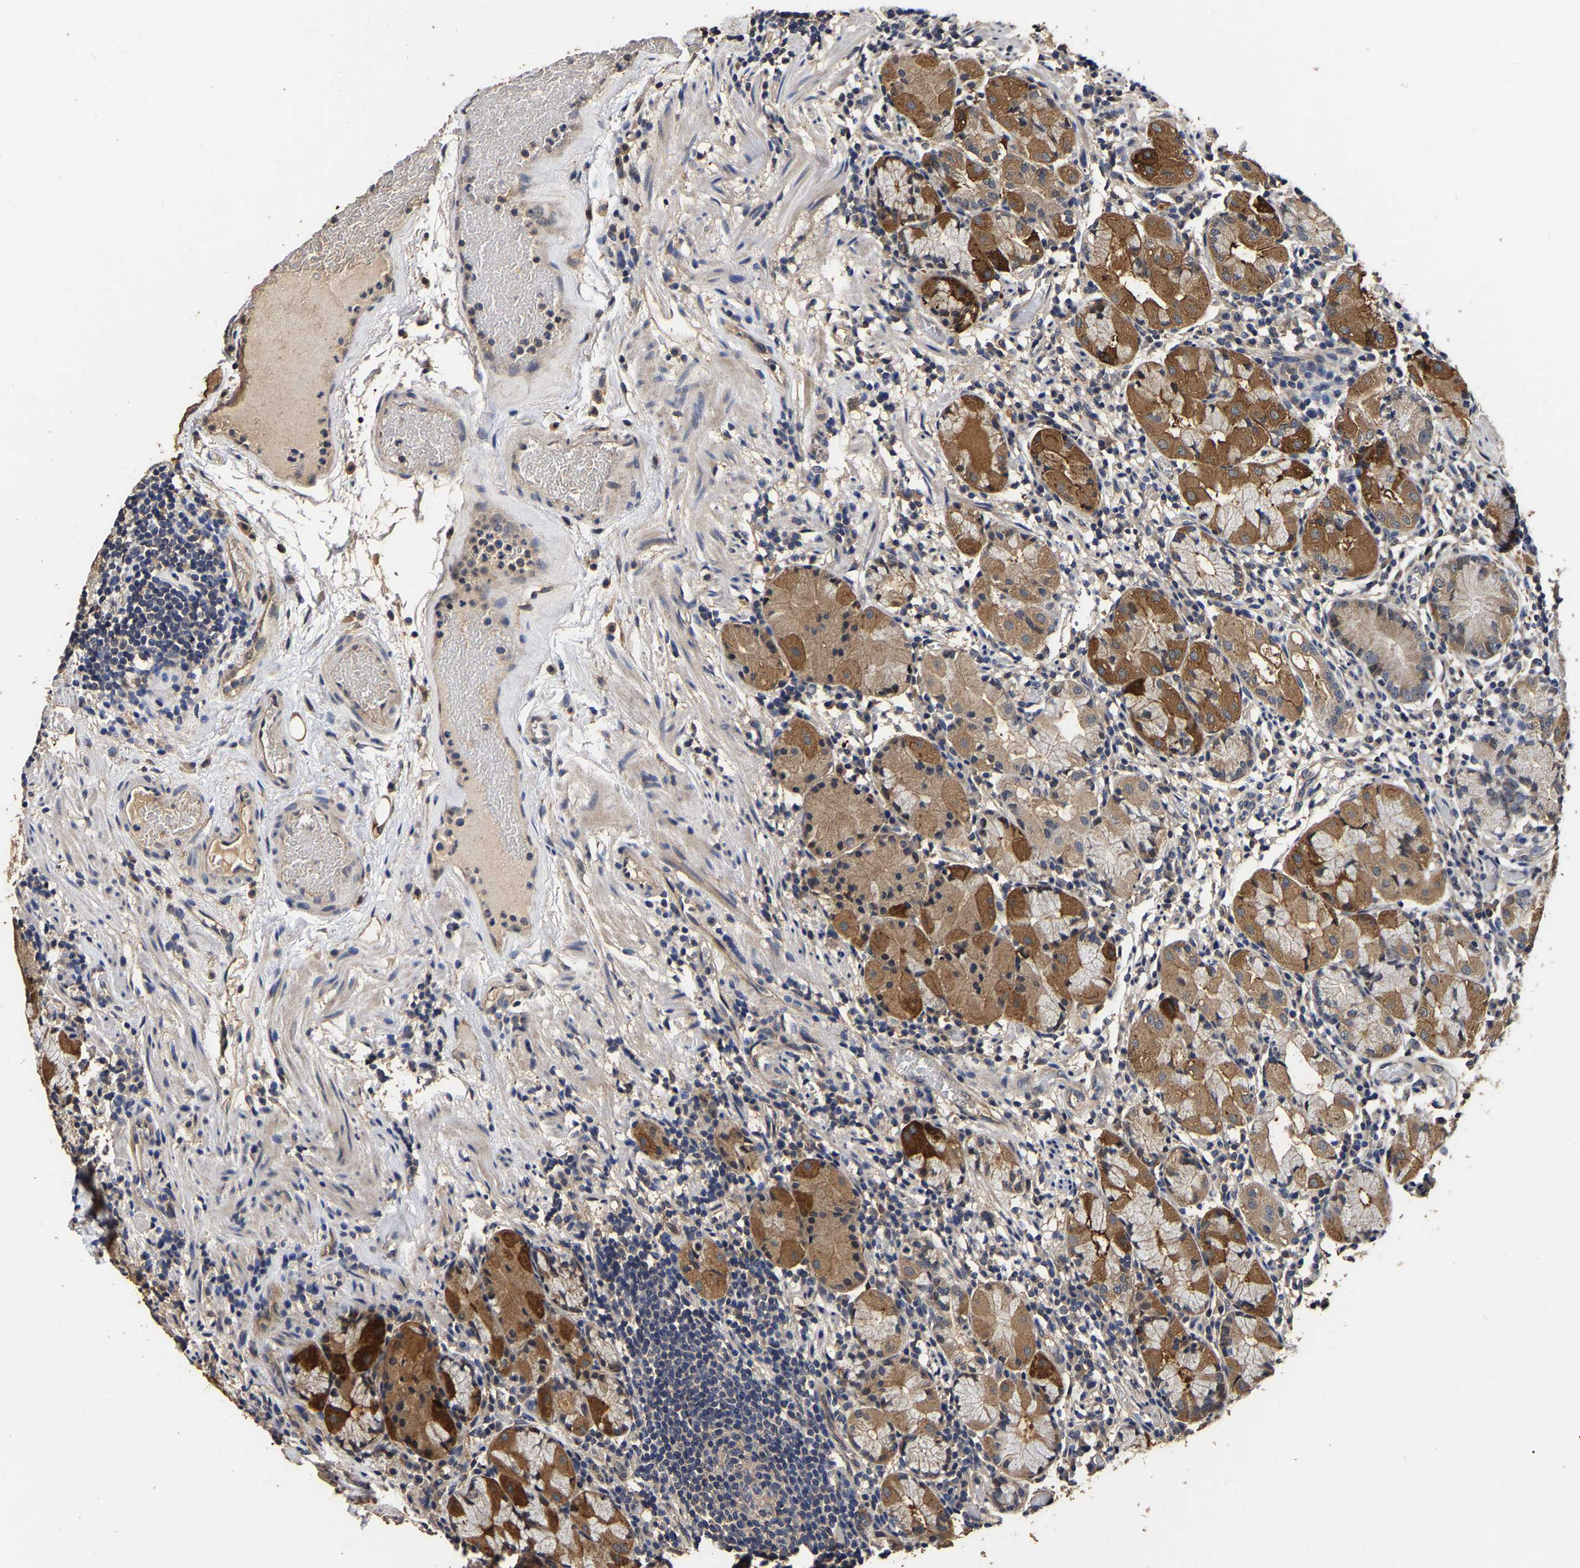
{"staining": {"intensity": "moderate", "quantity": ">75%", "location": "cytoplasmic/membranous"}, "tissue": "stomach", "cell_type": "Glandular cells", "image_type": "normal", "snomed": [{"axis": "morphology", "description": "Normal tissue, NOS"}, {"axis": "topography", "description": "Stomach"}, {"axis": "topography", "description": "Stomach, lower"}], "caption": "Human stomach stained with a brown dye exhibits moderate cytoplasmic/membranous positive positivity in approximately >75% of glandular cells.", "gene": "STK32C", "patient": {"sex": "female", "age": 75}}